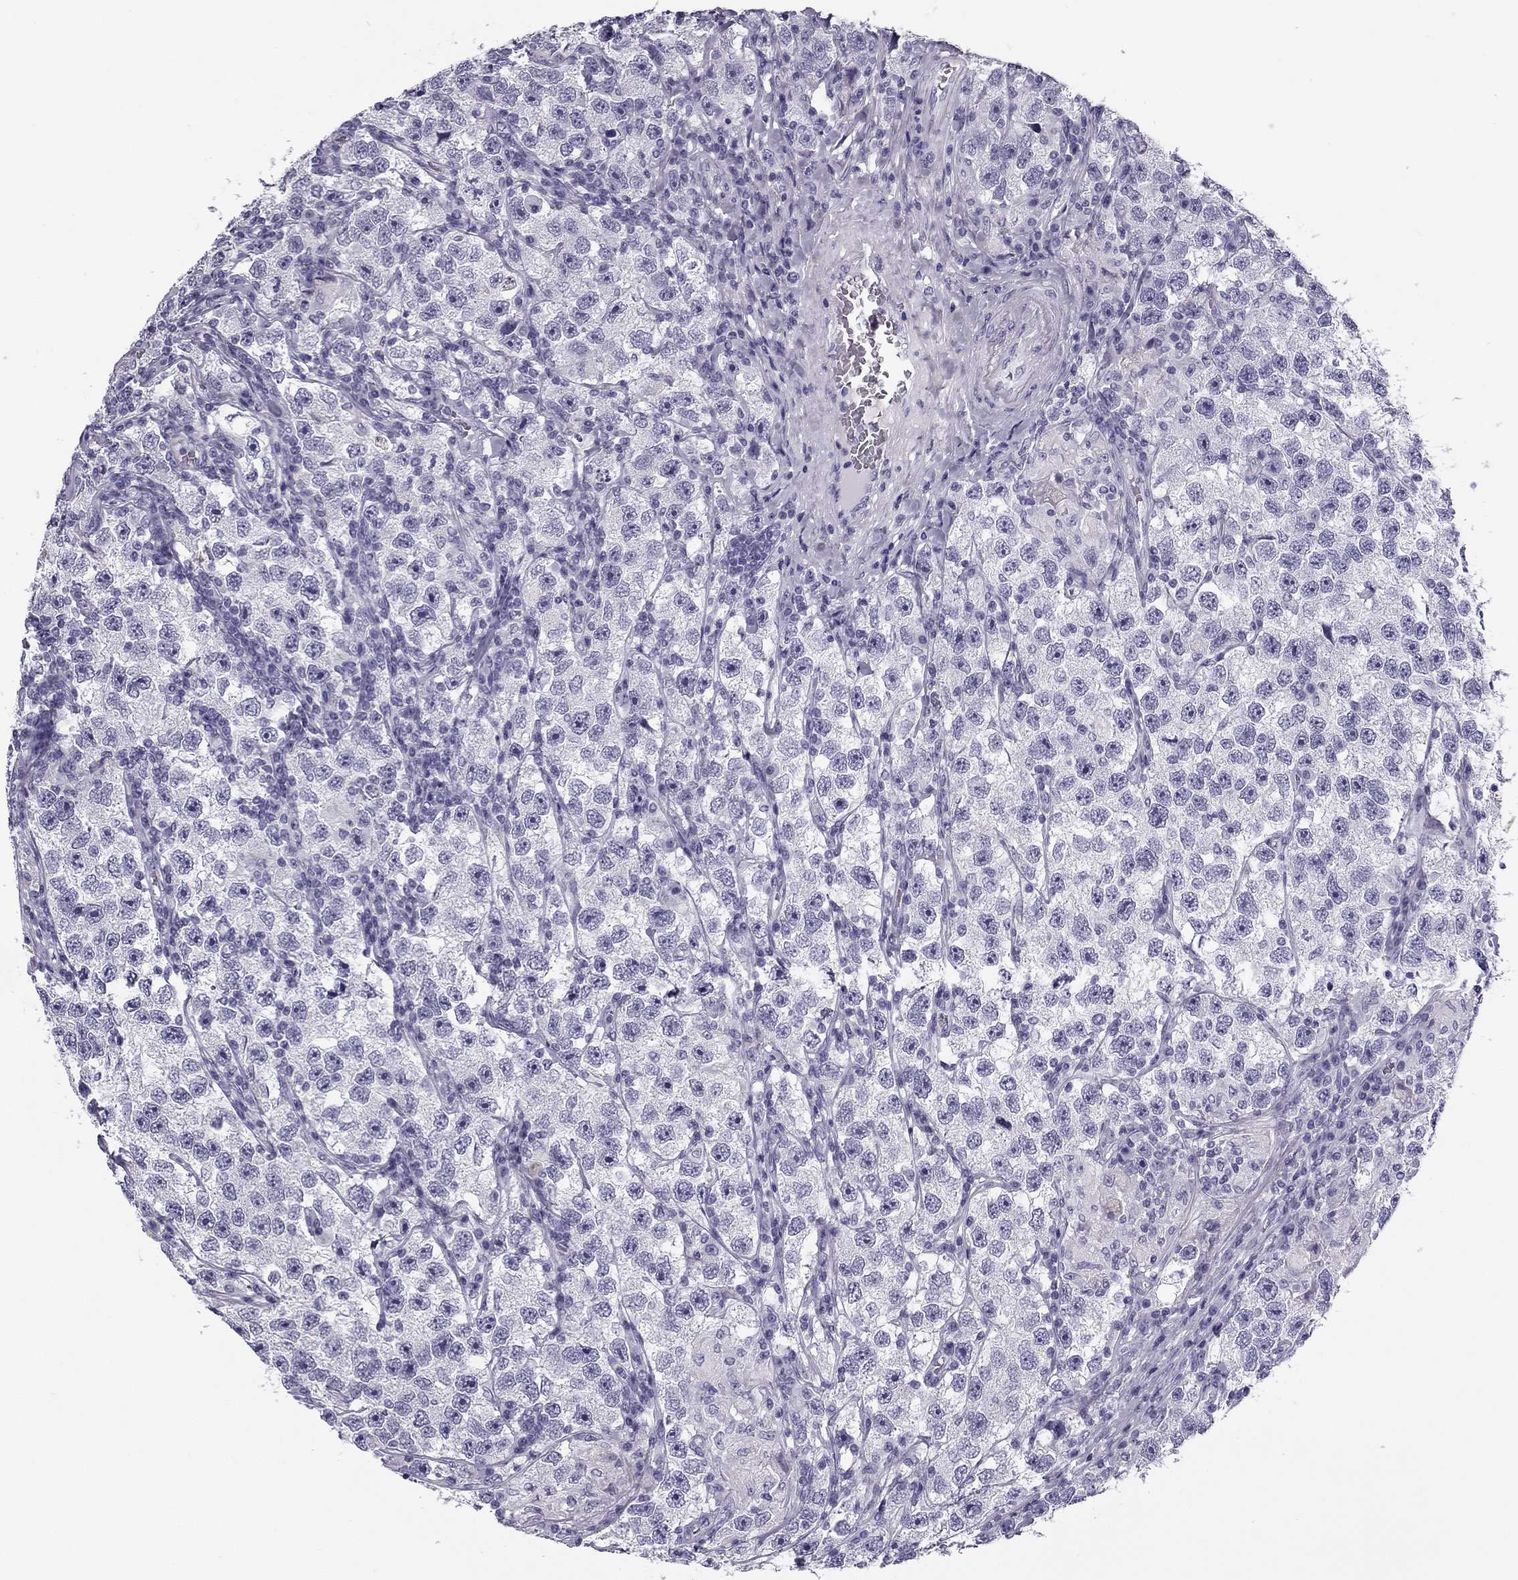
{"staining": {"intensity": "negative", "quantity": "none", "location": "none"}, "tissue": "testis cancer", "cell_type": "Tumor cells", "image_type": "cancer", "snomed": [{"axis": "morphology", "description": "Seminoma, NOS"}, {"axis": "topography", "description": "Testis"}], "caption": "Human testis seminoma stained for a protein using IHC exhibits no positivity in tumor cells.", "gene": "MC5R", "patient": {"sex": "male", "age": 26}}